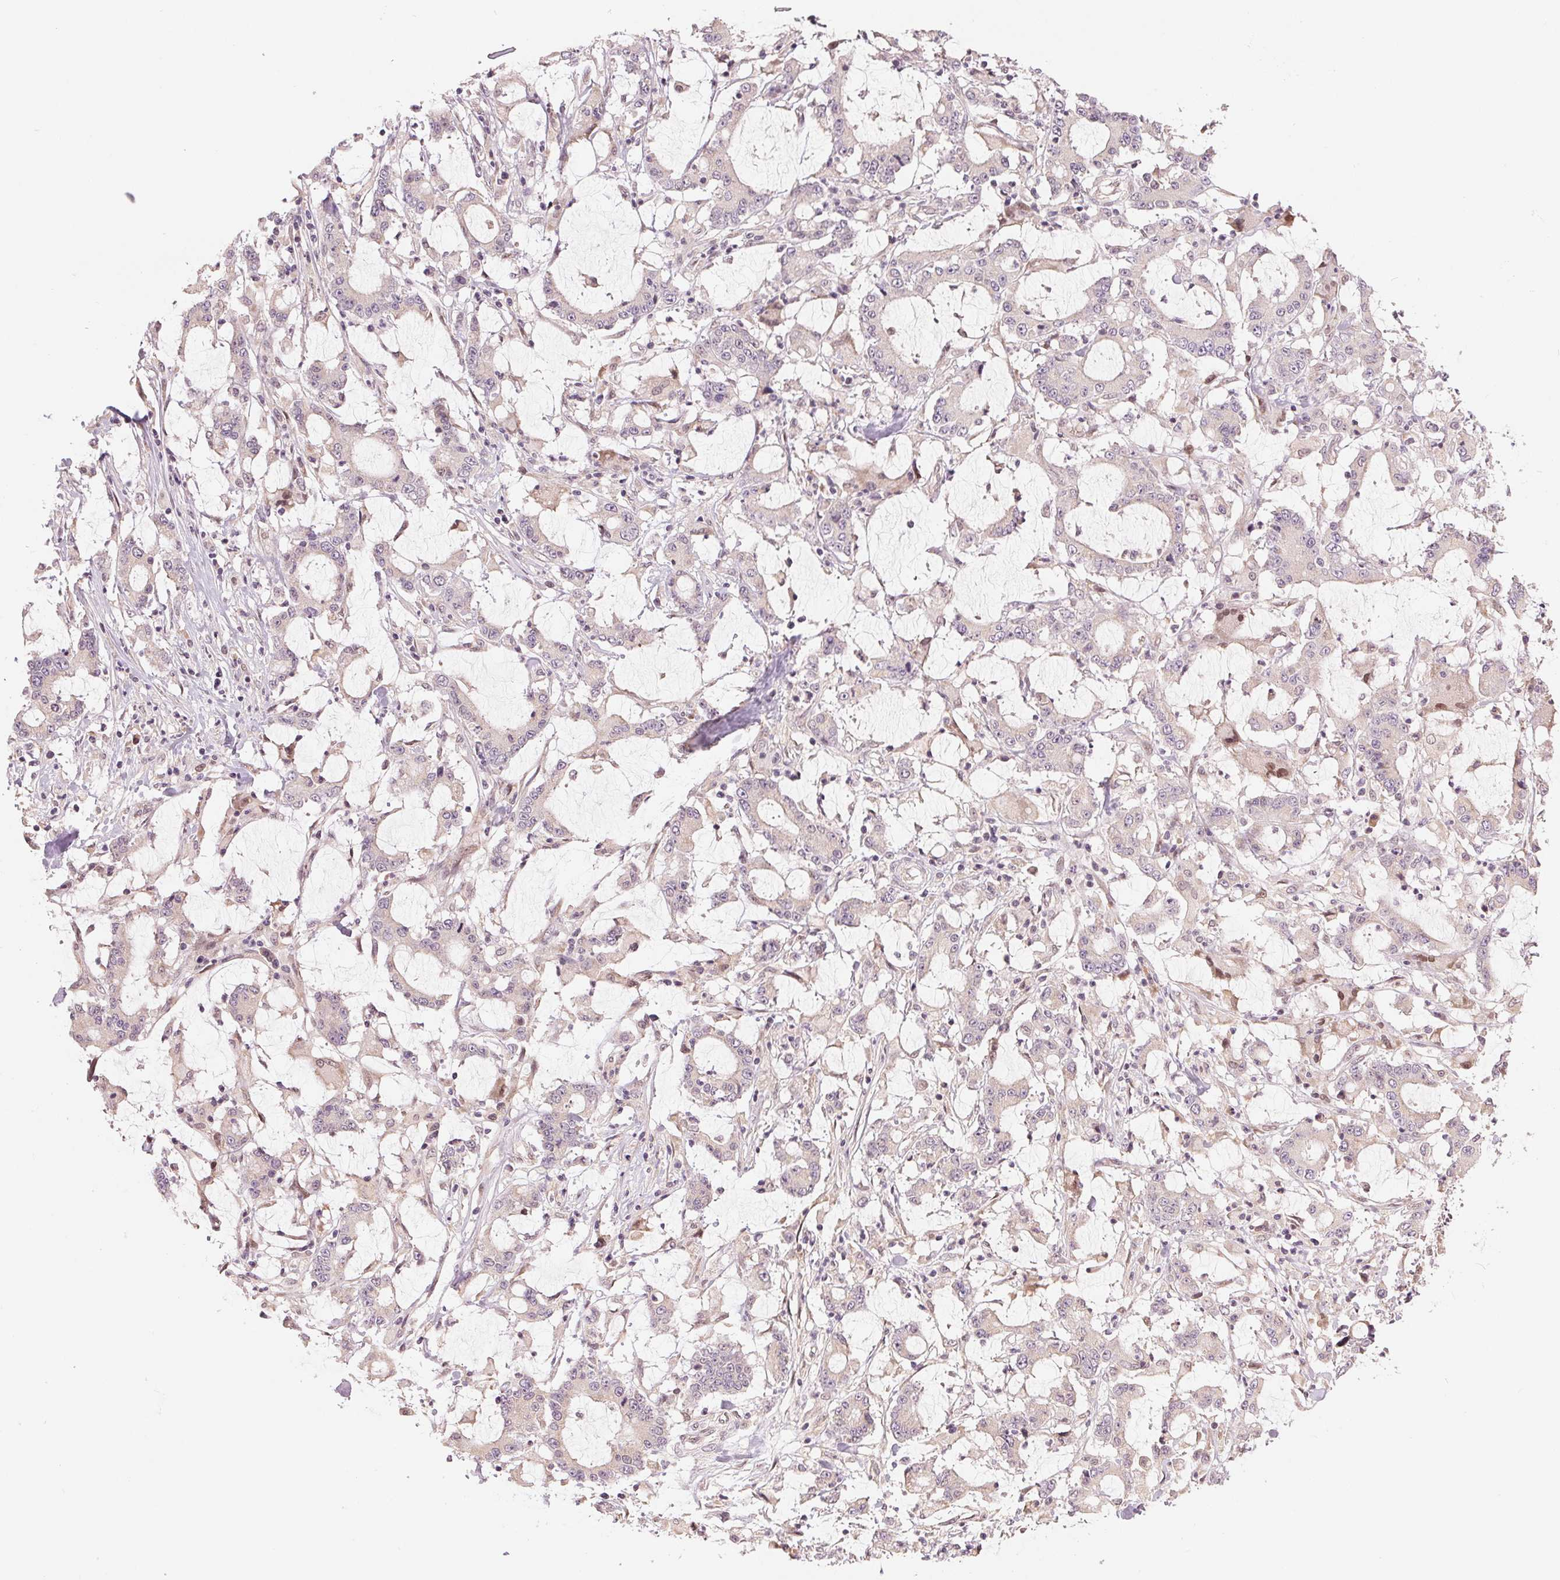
{"staining": {"intensity": "negative", "quantity": "none", "location": "none"}, "tissue": "stomach cancer", "cell_type": "Tumor cells", "image_type": "cancer", "snomed": [{"axis": "morphology", "description": "Adenocarcinoma, NOS"}, {"axis": "topography", "description": "Stomach, upper"}], "caption": "High magnification brightfield microscopy of stomach cancer (adenocarcinoma) stained with DAB (3,3'-diaminobenzidine) (brown) and counterstained with hematoxylin (blue): tumor cells show no significant staining.", "gene": "ERI3", "patient": {"sex": "male", "age": 68}}